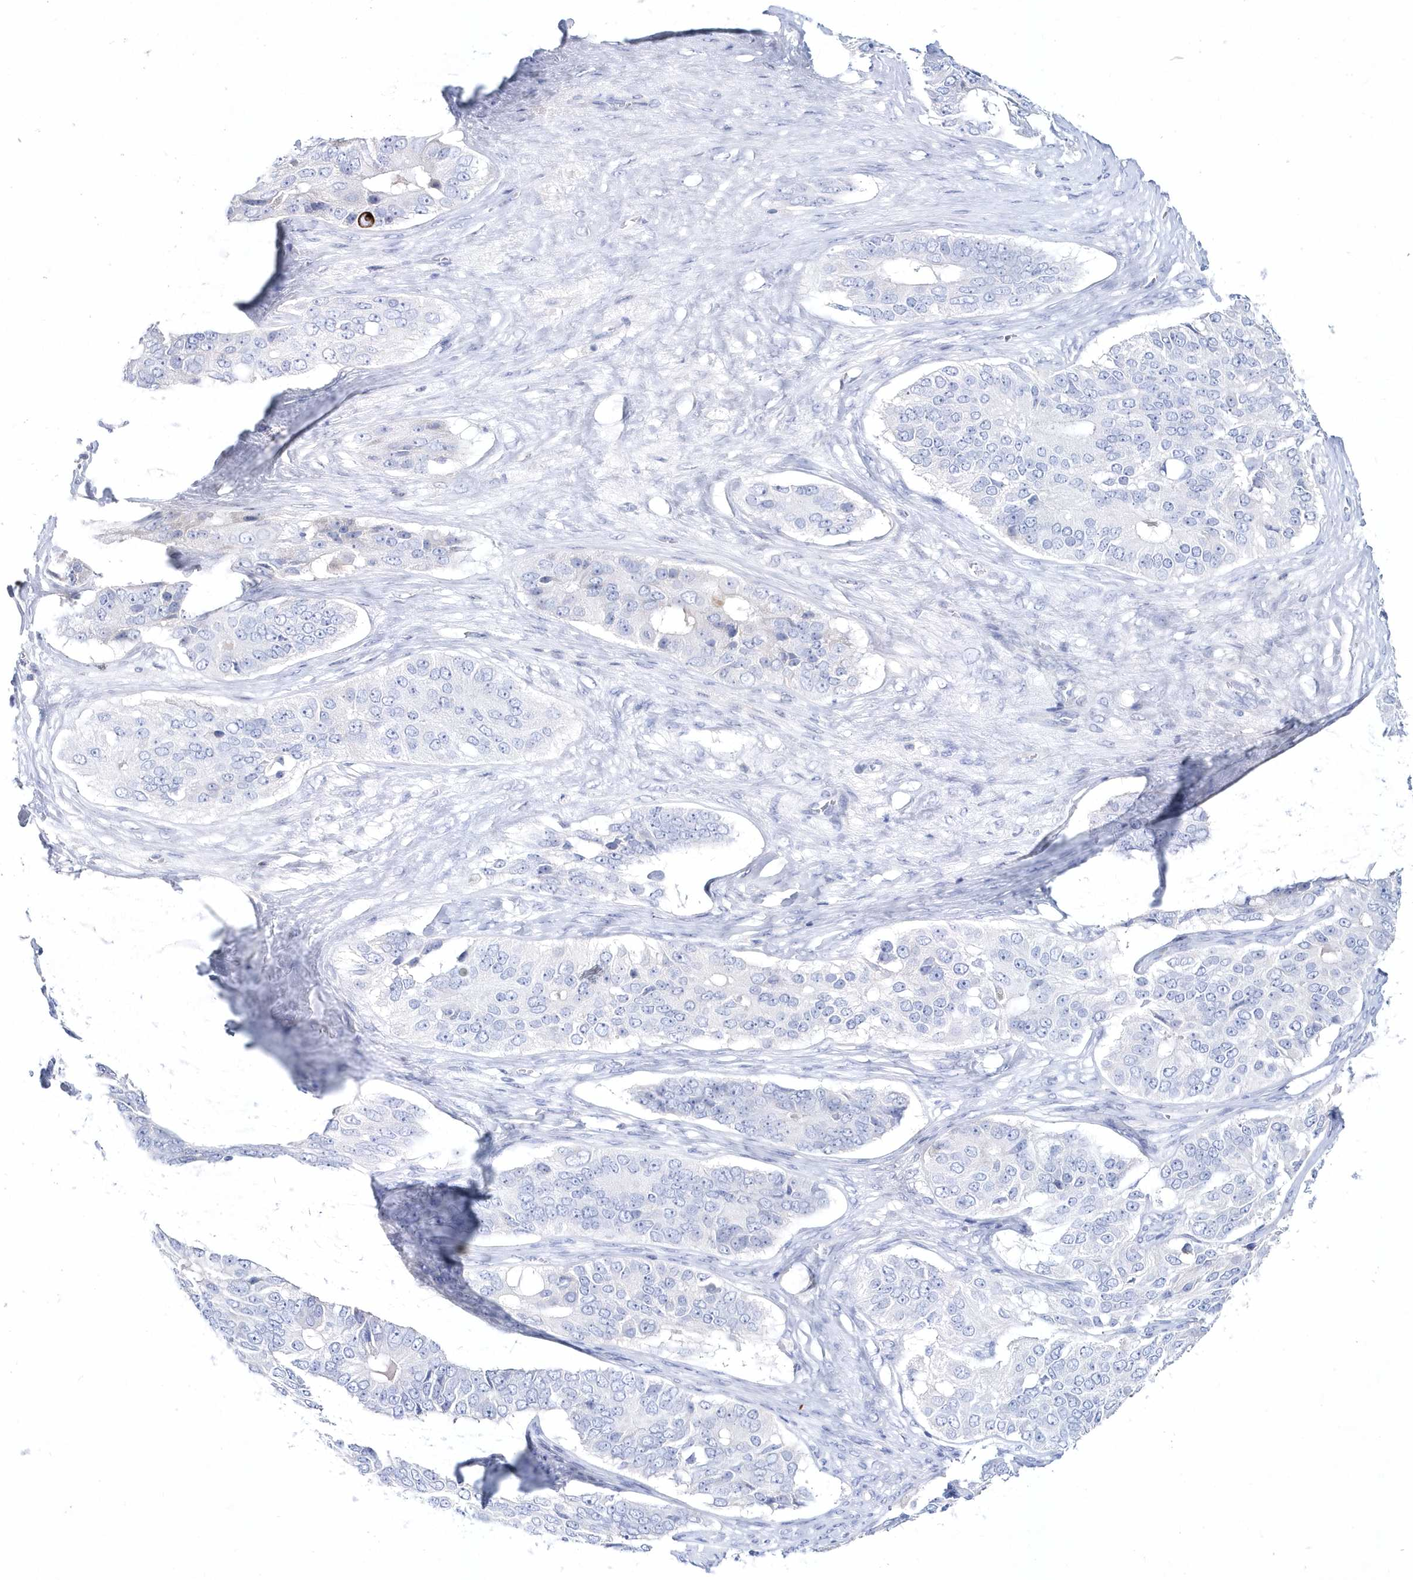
{"staining": {"intensity": "negative", "quantity": "none", "location": "none"}, "tissue": "ovarian cancer", "cell_type": "Tumor cells", "image_type": "cancer", "snomed": [{"axis": "morphology", "description": "Carcinoma, endometroid"}, {"axis": "topography", "description": "Ovary"}], "caption": "There is no significant expression in tumor cells of ovarian endometroid carcinoma.", "gene": "SPINK7", "patient": {"sex": "female", "age": 51}}